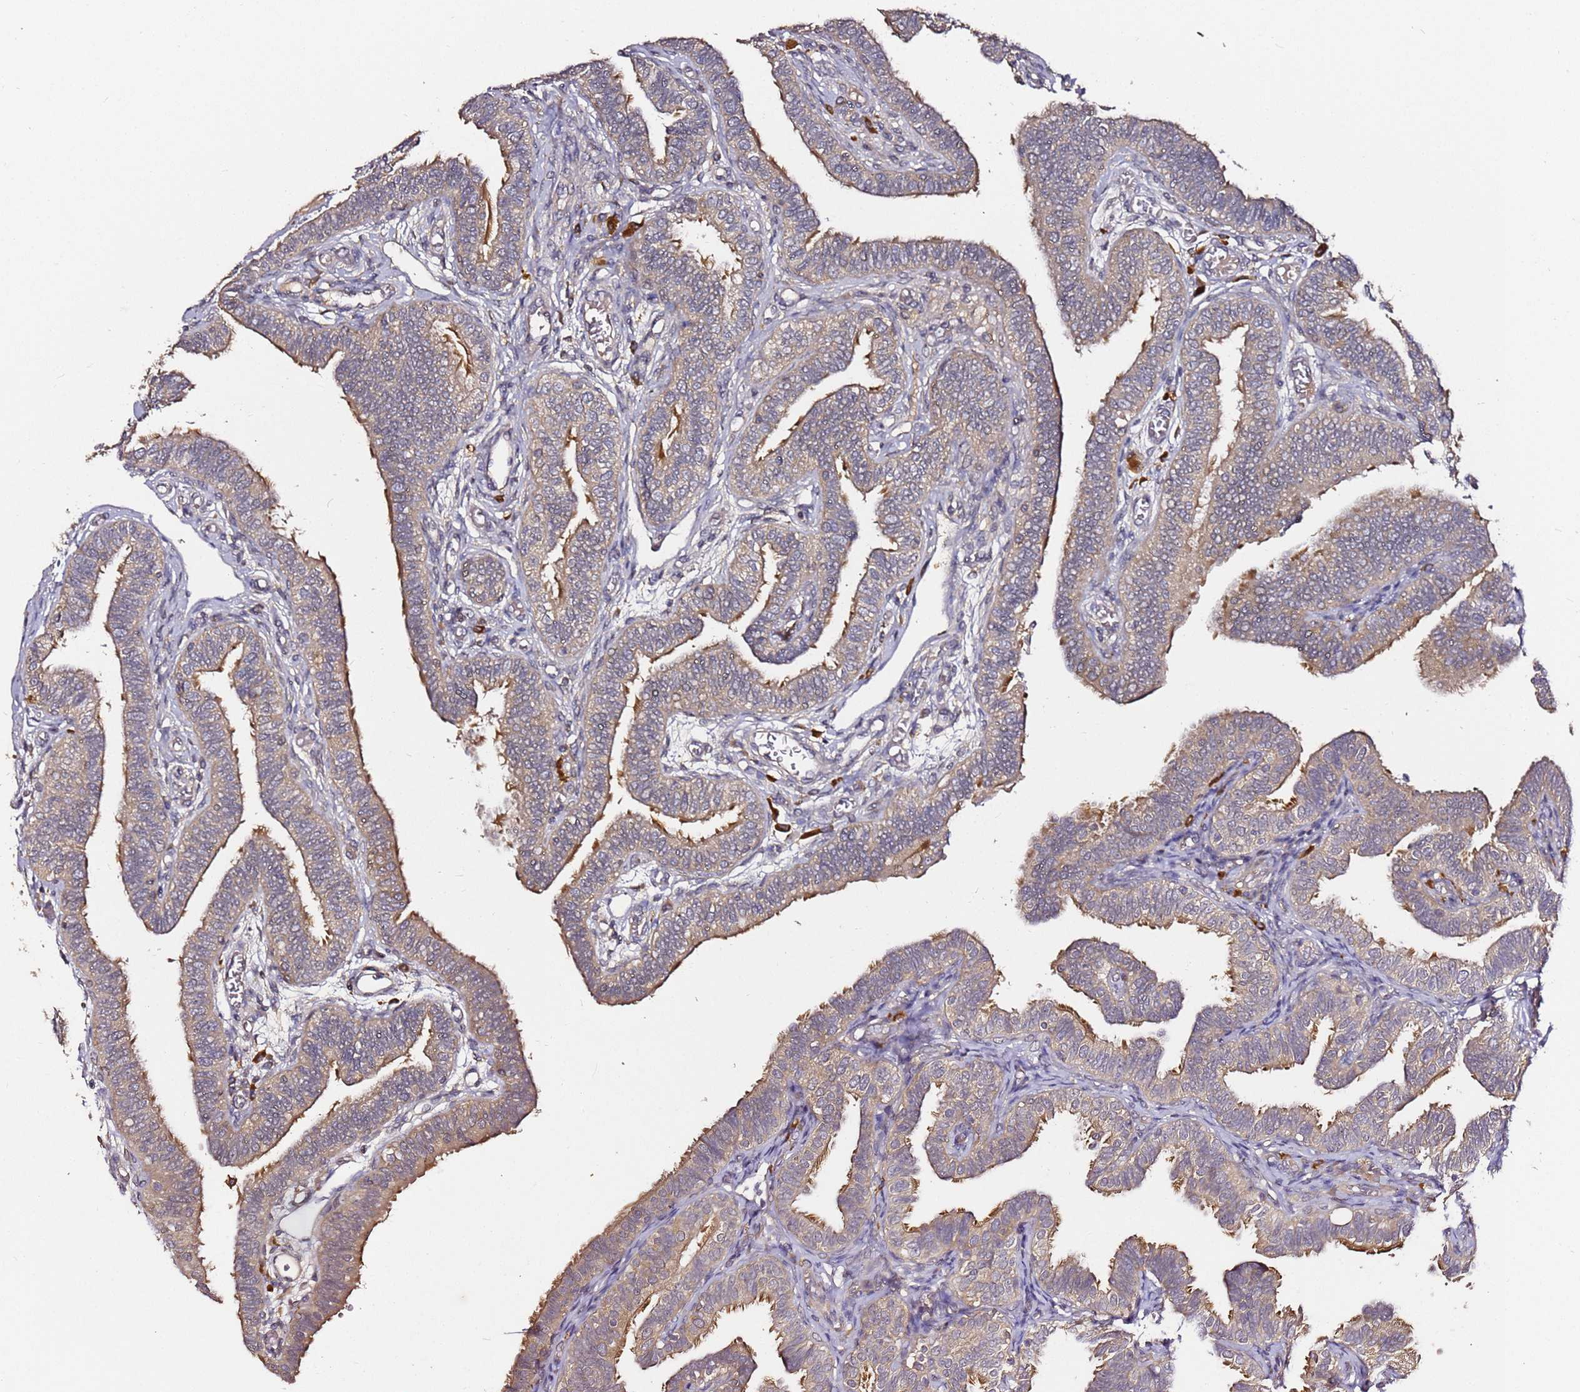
{"staining": {"intensity": "strong", "quantity": "25%-75%", "location": "cytoplasmic/membranous"}, "tissue": "fallopian tube", "cell_type": "Glandular cells", "image_type": "normal", "snomed": [{"axis": "morphology", "description": "Normal tissue, NOS"}, {"axis": "topography", "description": "Fallopian tube"}], "caption": "Immunohistochemical staining of unremarkable human fallopian tube reveals 25%-75% levels of strong cytoplasmic/membranous protein positivity in about 25%-75% of glandular cells. (Stains: DAB in brown, nuclei in blue, Microscopy: brightfield microscopy at high magnification).", "gene": "C6orf136", "patient": {"sex": "female", "age": 39}}